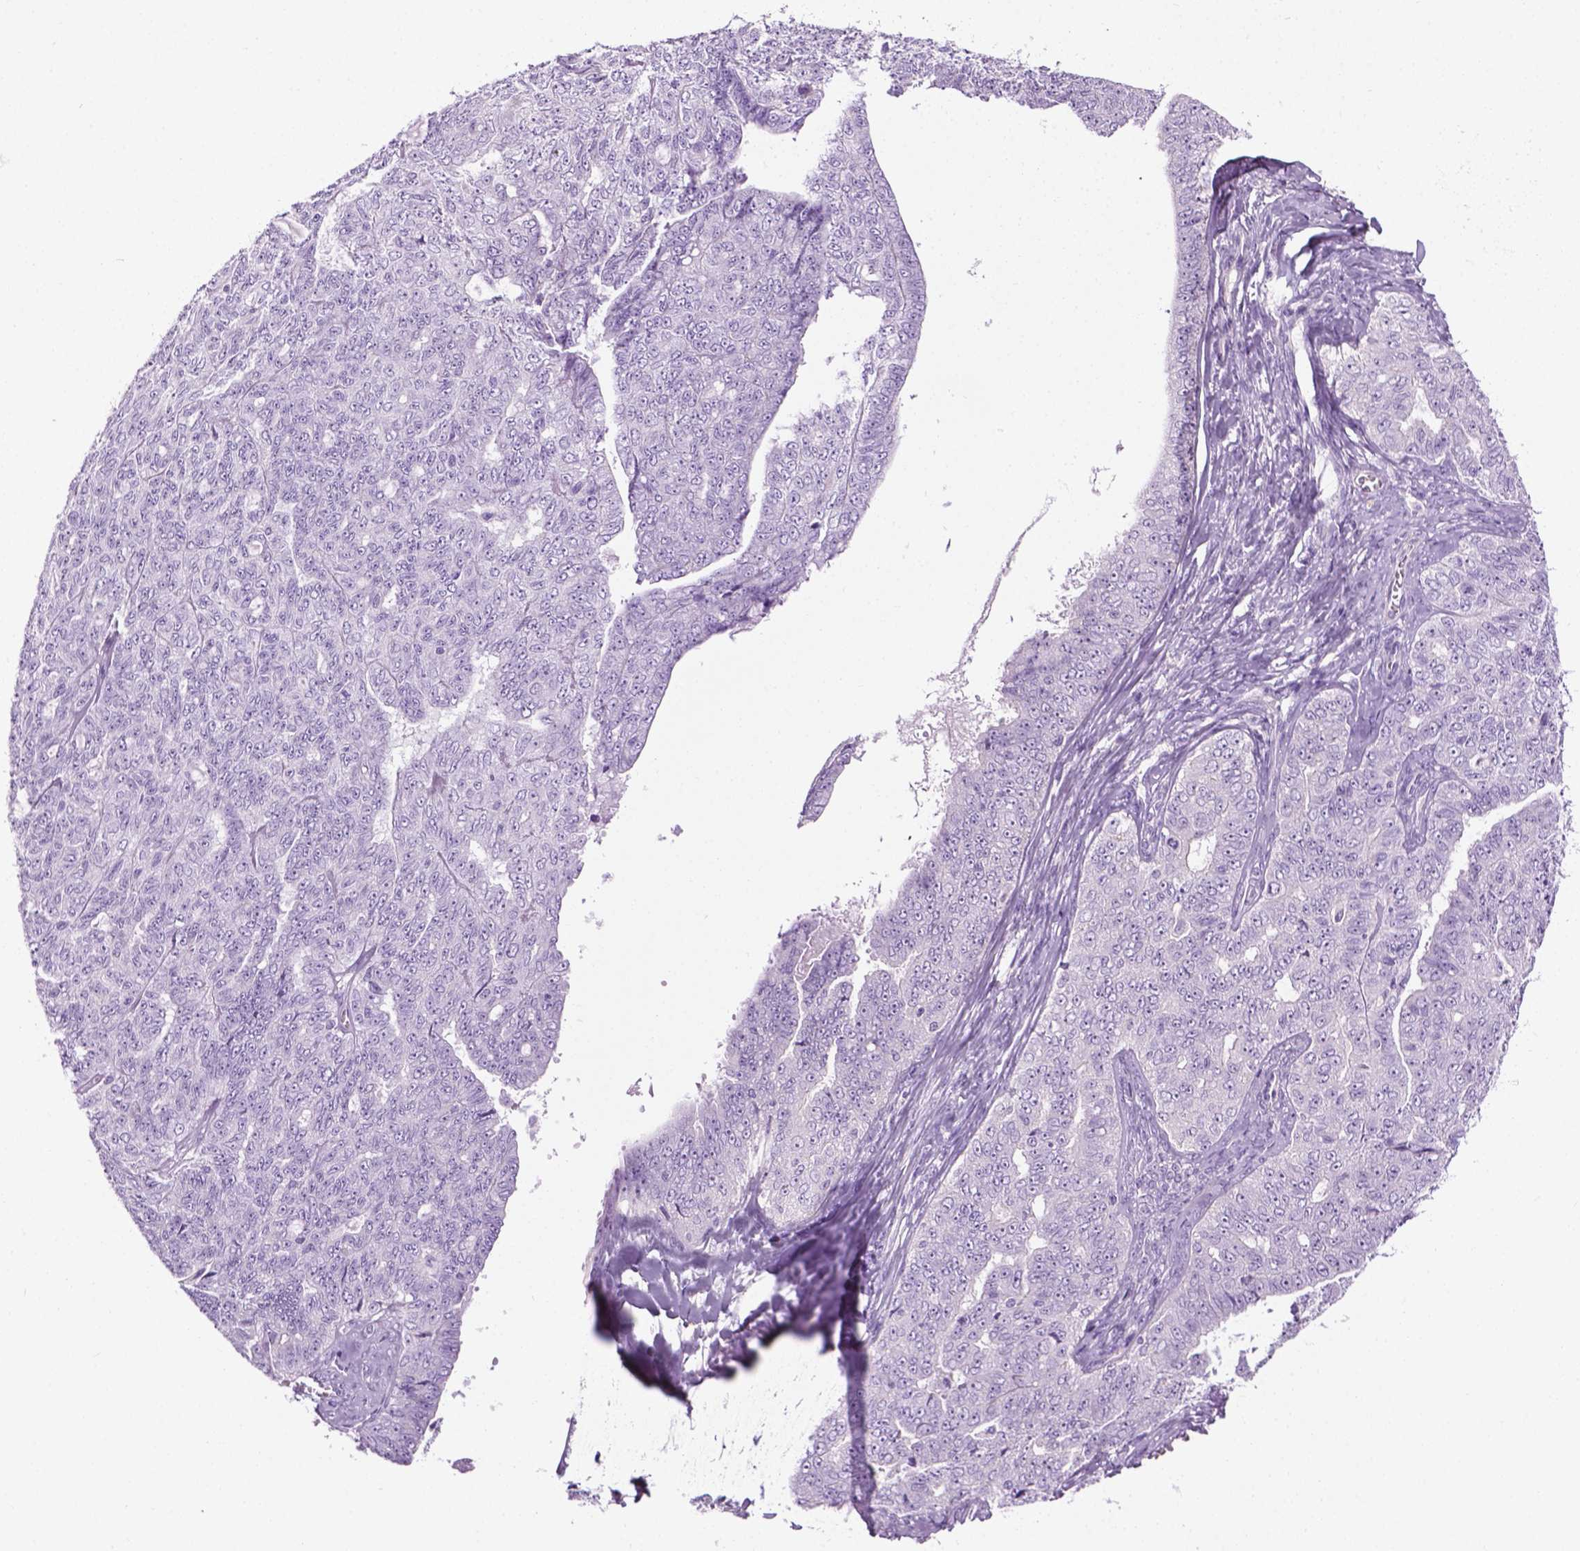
{"staining": {"intensity": "negative", "quantity": "none", "location": "none"}, "tissue": "ovarian cancer", "cell_type": "Tumor cells", "image_type": "cancer", "snomed": [{"axis": "morphology", "description": "Cystadenocarcinoma, serous, NOS"}, {"axis": "topography", "description": "Ovary"}], "caption": "An immunohistochemistry photomicrograph of serous cystadenocarcinoma (ovarian) is shown. There is no staining in tumor cells of serous cystadenocarcinoma (ovarian).", "gene": "SPECC1L", "patient": {"sex": "female", "age": 71}}